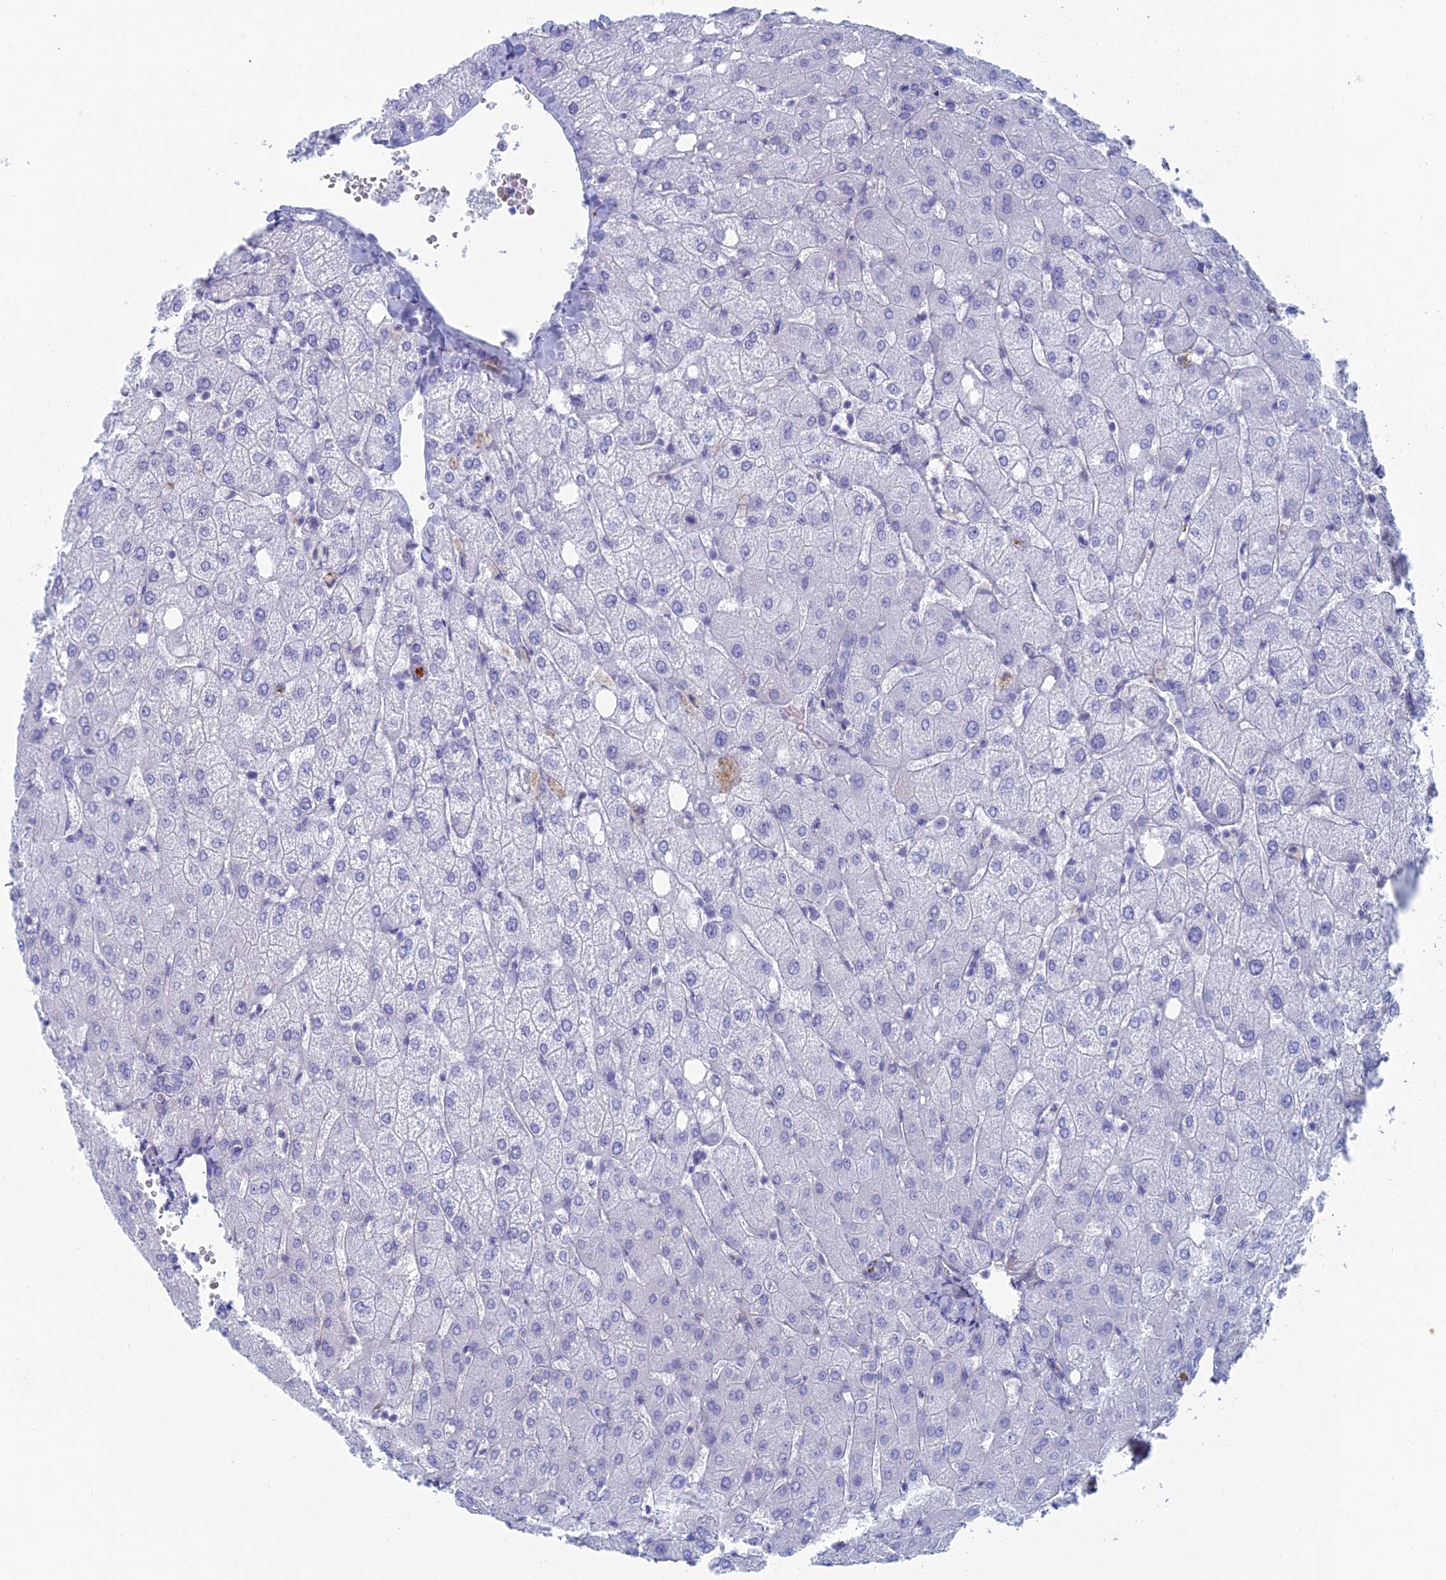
{"staining": {"intensity": "negative", "quantity": "none", "location": "none"}, "tissue": "liver", "cell_type": "Cholangiocytes", "image_type": "normal", "snomed": [{"axis": "morphology", "description": "Normal tissue, NOS"}, {"axis": "topography", "description": "Liver"}], "caption": "High power microscopy micrograph of an IHC histopathology image of benign liver, revealing no significant expression in cholangiocytes.", "gene": "ALMS1", "patient": {"sex": "female", "age": 54}}